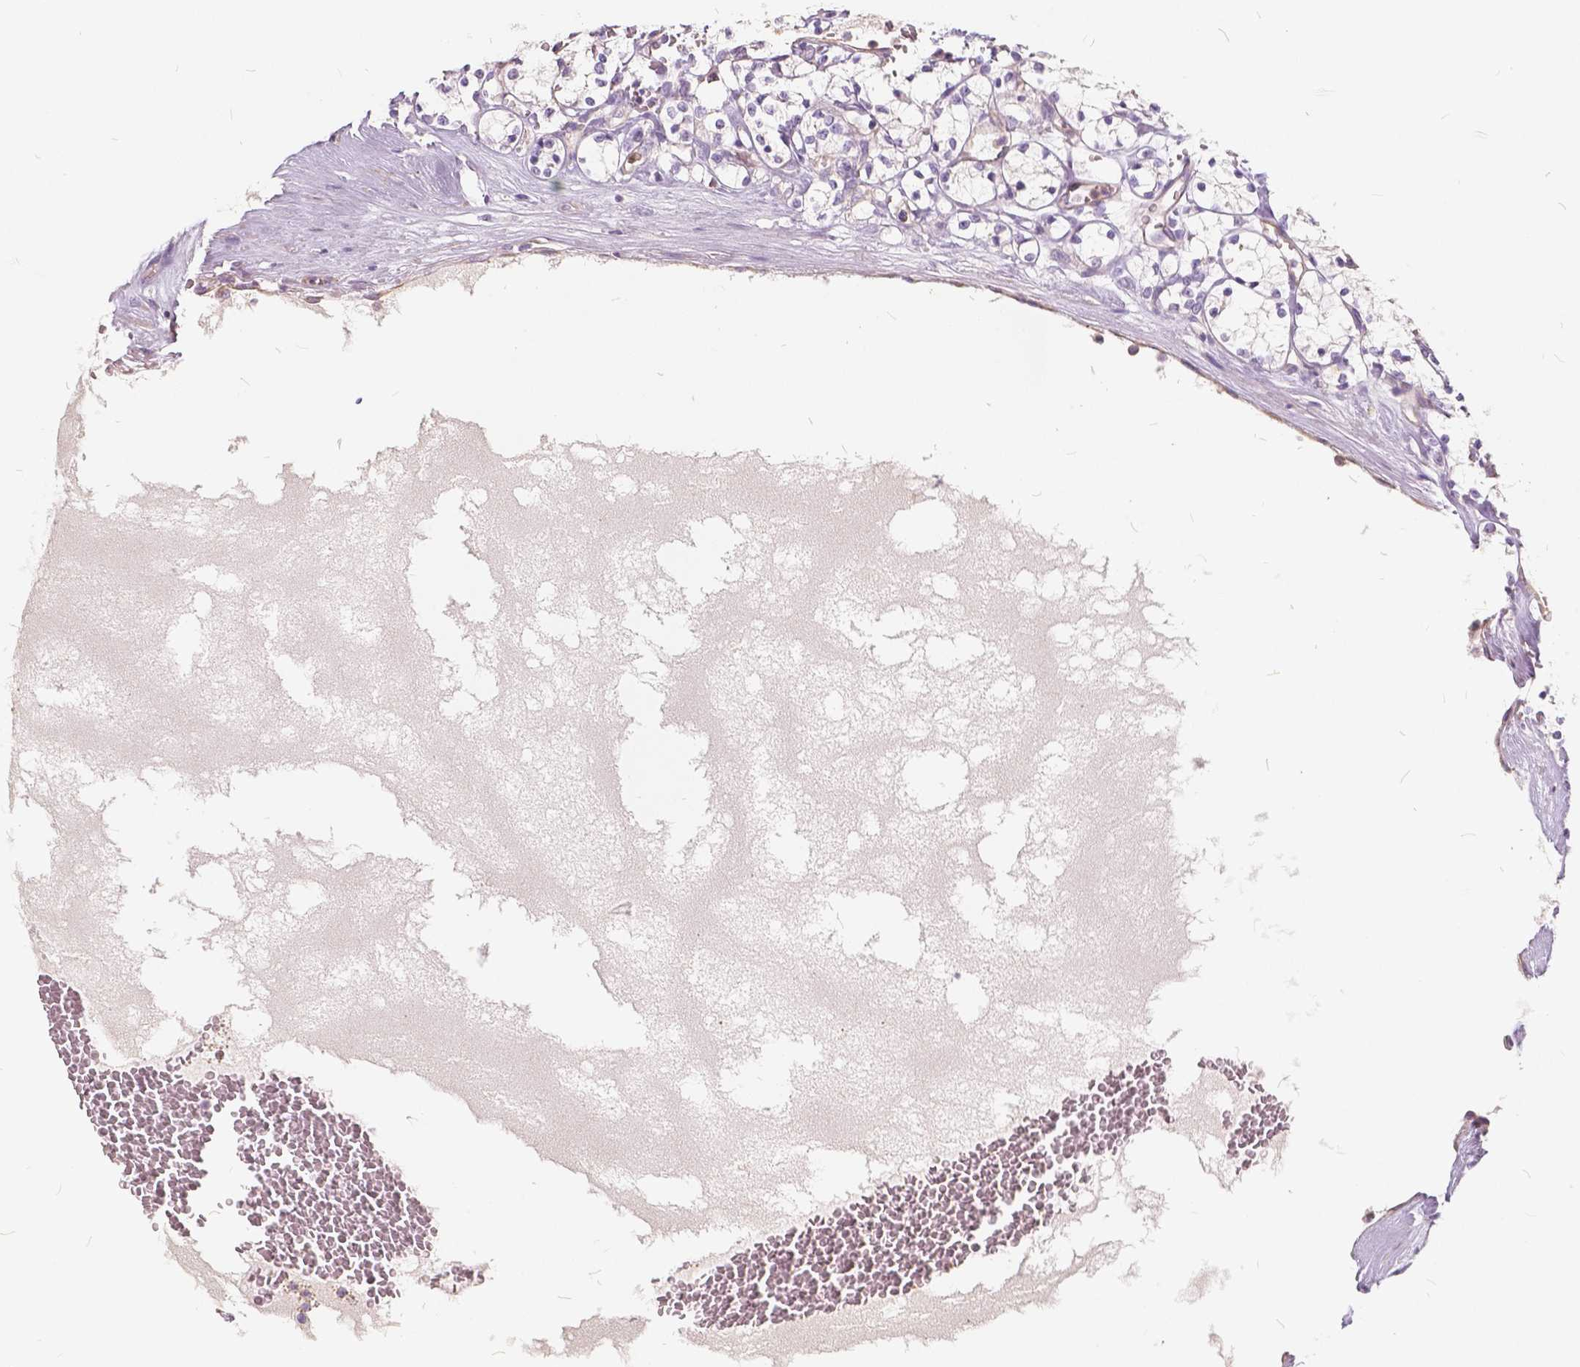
{"staining": {"intensity": "negative", "quantity": "none", "location": "none"}, "tissue": "renal cancer", "cell_type": "Tumor cells", "image_type": "cancer", "snomed": [{"axis": "morphology", "description": "Adenocarcinoma, NOS"}, {"axis": "topography", "description": "Kidney"}], "caption": "Renal cancer (adenocarcinoma) stained for a protein using immunohistochemistry (IHC) reveals no positivity tumor cells.", "gene": "KIAA0513", "patient": {"sex": "female", "age": 69}}